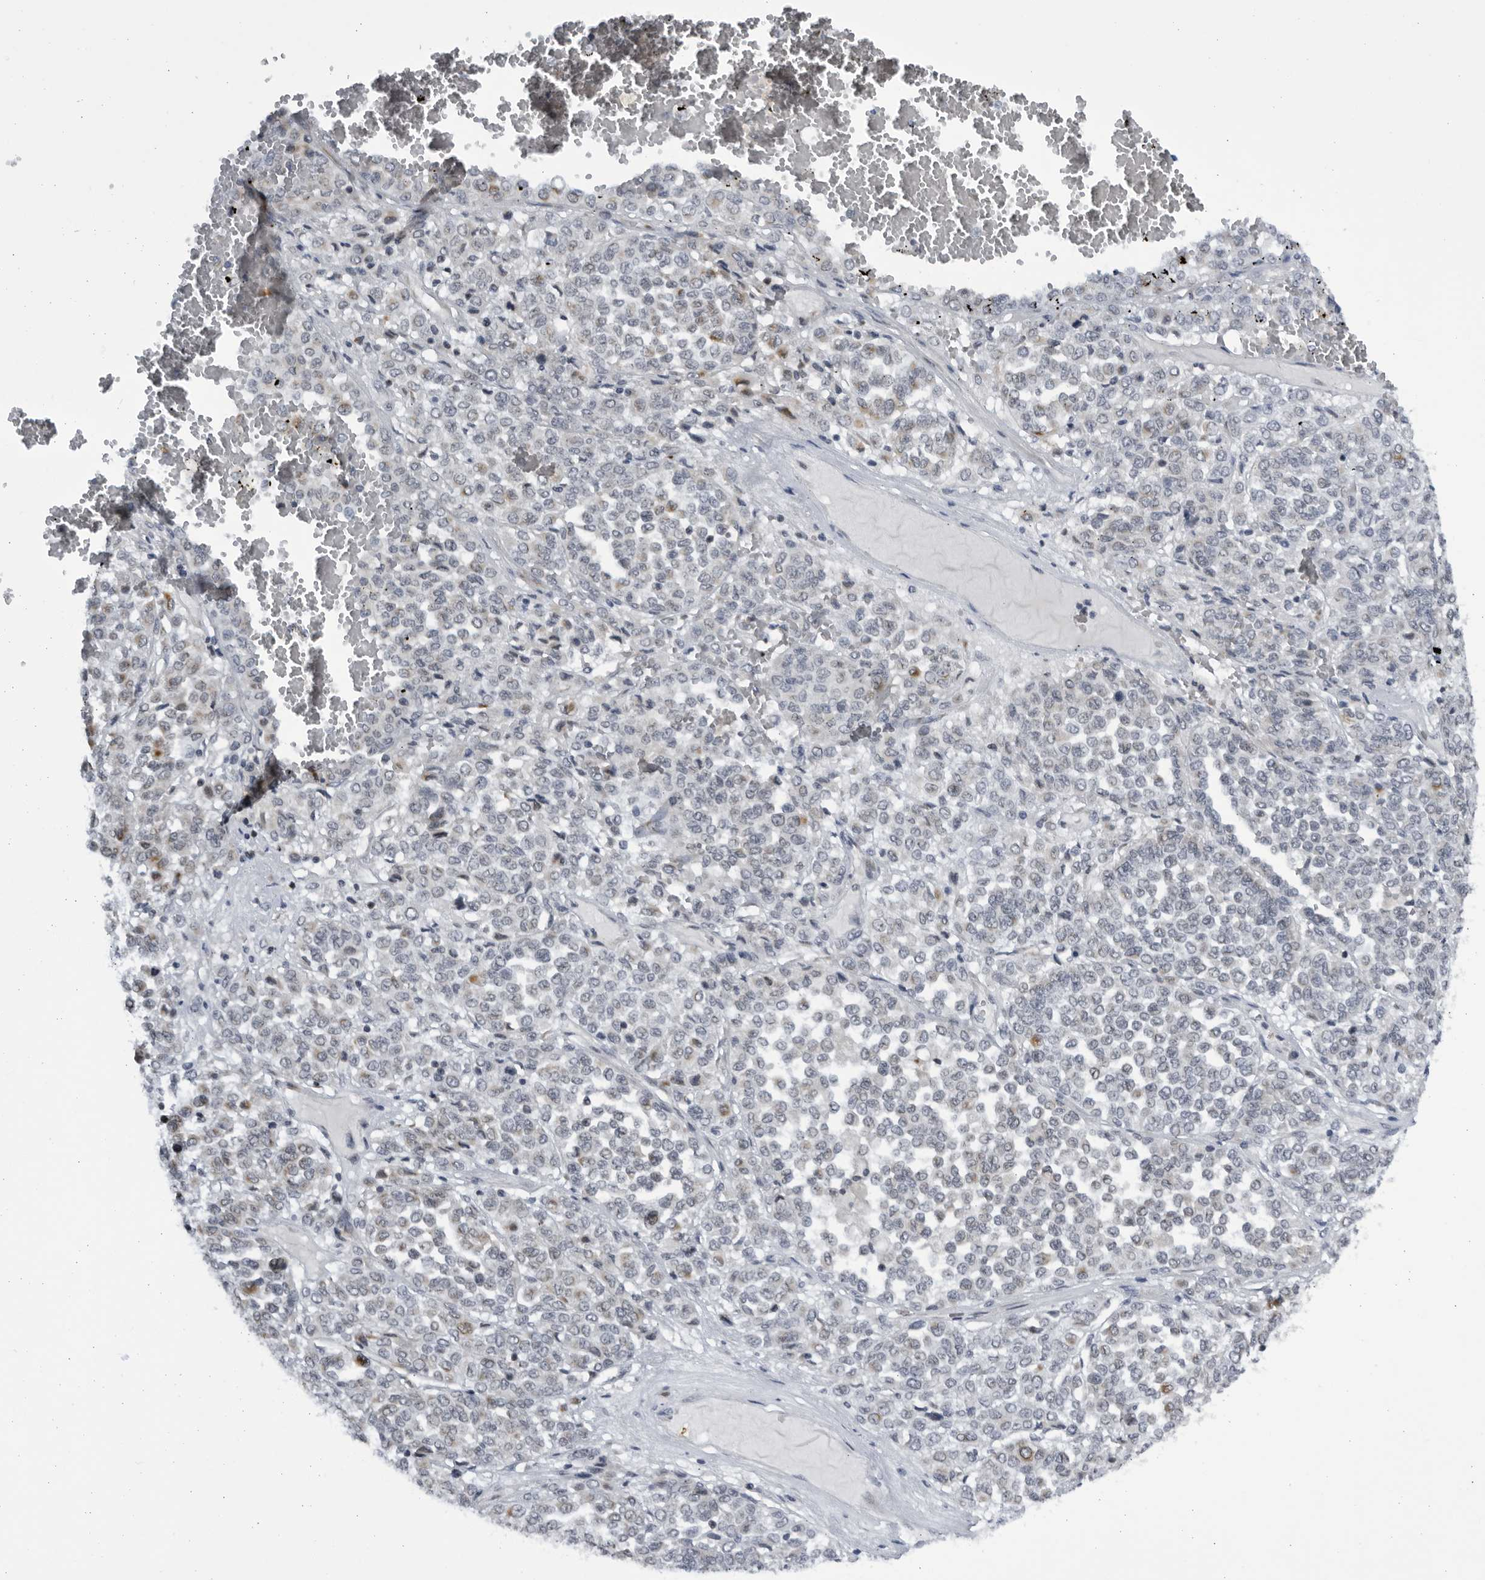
{"staining": {"intensity": "weak", "quantity": "<25%", "location": "cytoplasmic/membranous"}, "tissue": "melanoma", "cell_type": "Tumor cells", "image_type": "cancer", "snomed": [{"axis": "morphology", "description": "Malignant melanoma, Metastatic site"}, {"axis": "topography", "description": "Pancreas"}], "caption": "Malignant melanoma (metastatic site) stained for a protein using immunohistochemistry (IHC) exhibits no positivity tumor cells.", "gene": "SLC25A22", "patient": {"sex": "female", "age": 30}}